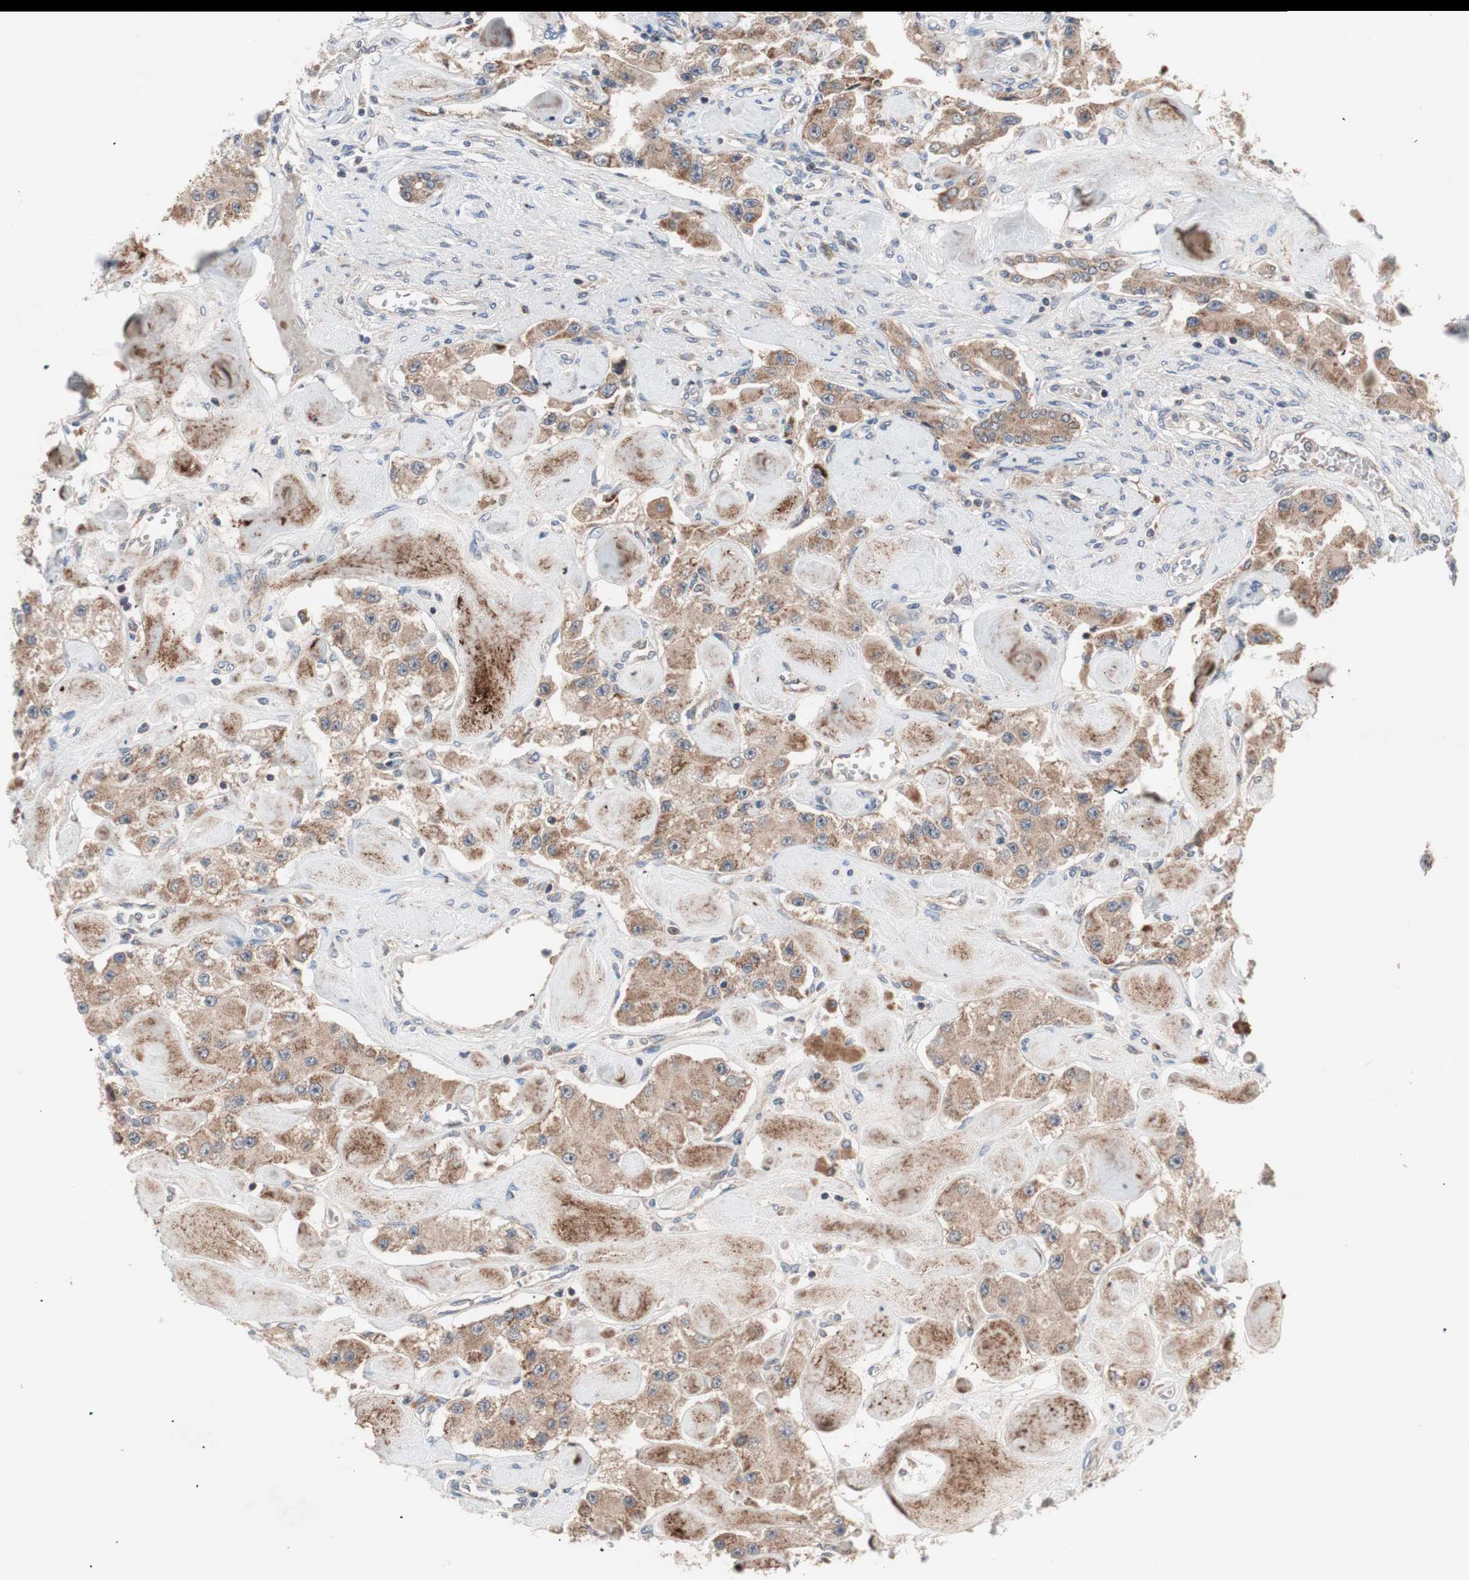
{"staining": {"intensity": "moderate", "quantity": ">75%", "location": "cytoplasmic/membranous"}, "tissue": "carcinoid", "cell_type": "Tumor cells", "image_type": "cancer", "snomed": [{"axis": "morphology", "description": "Carcinoid, malignant, NOS"}, {"axis": "topography", "description": "Pancreas"}], "caption": "Immunohistochemical staining of human malignant carcinoid demonstrates medium levels of moderate cytoplasmic/membranous protein positivity in about >75% of tumor cells. Using DAB (brown) and hematoxylin (blue) stains, captured at high magnification using brightfield microscopy.", "gene": "HMBS", "patient": {"sex": "male", "age": 41}}